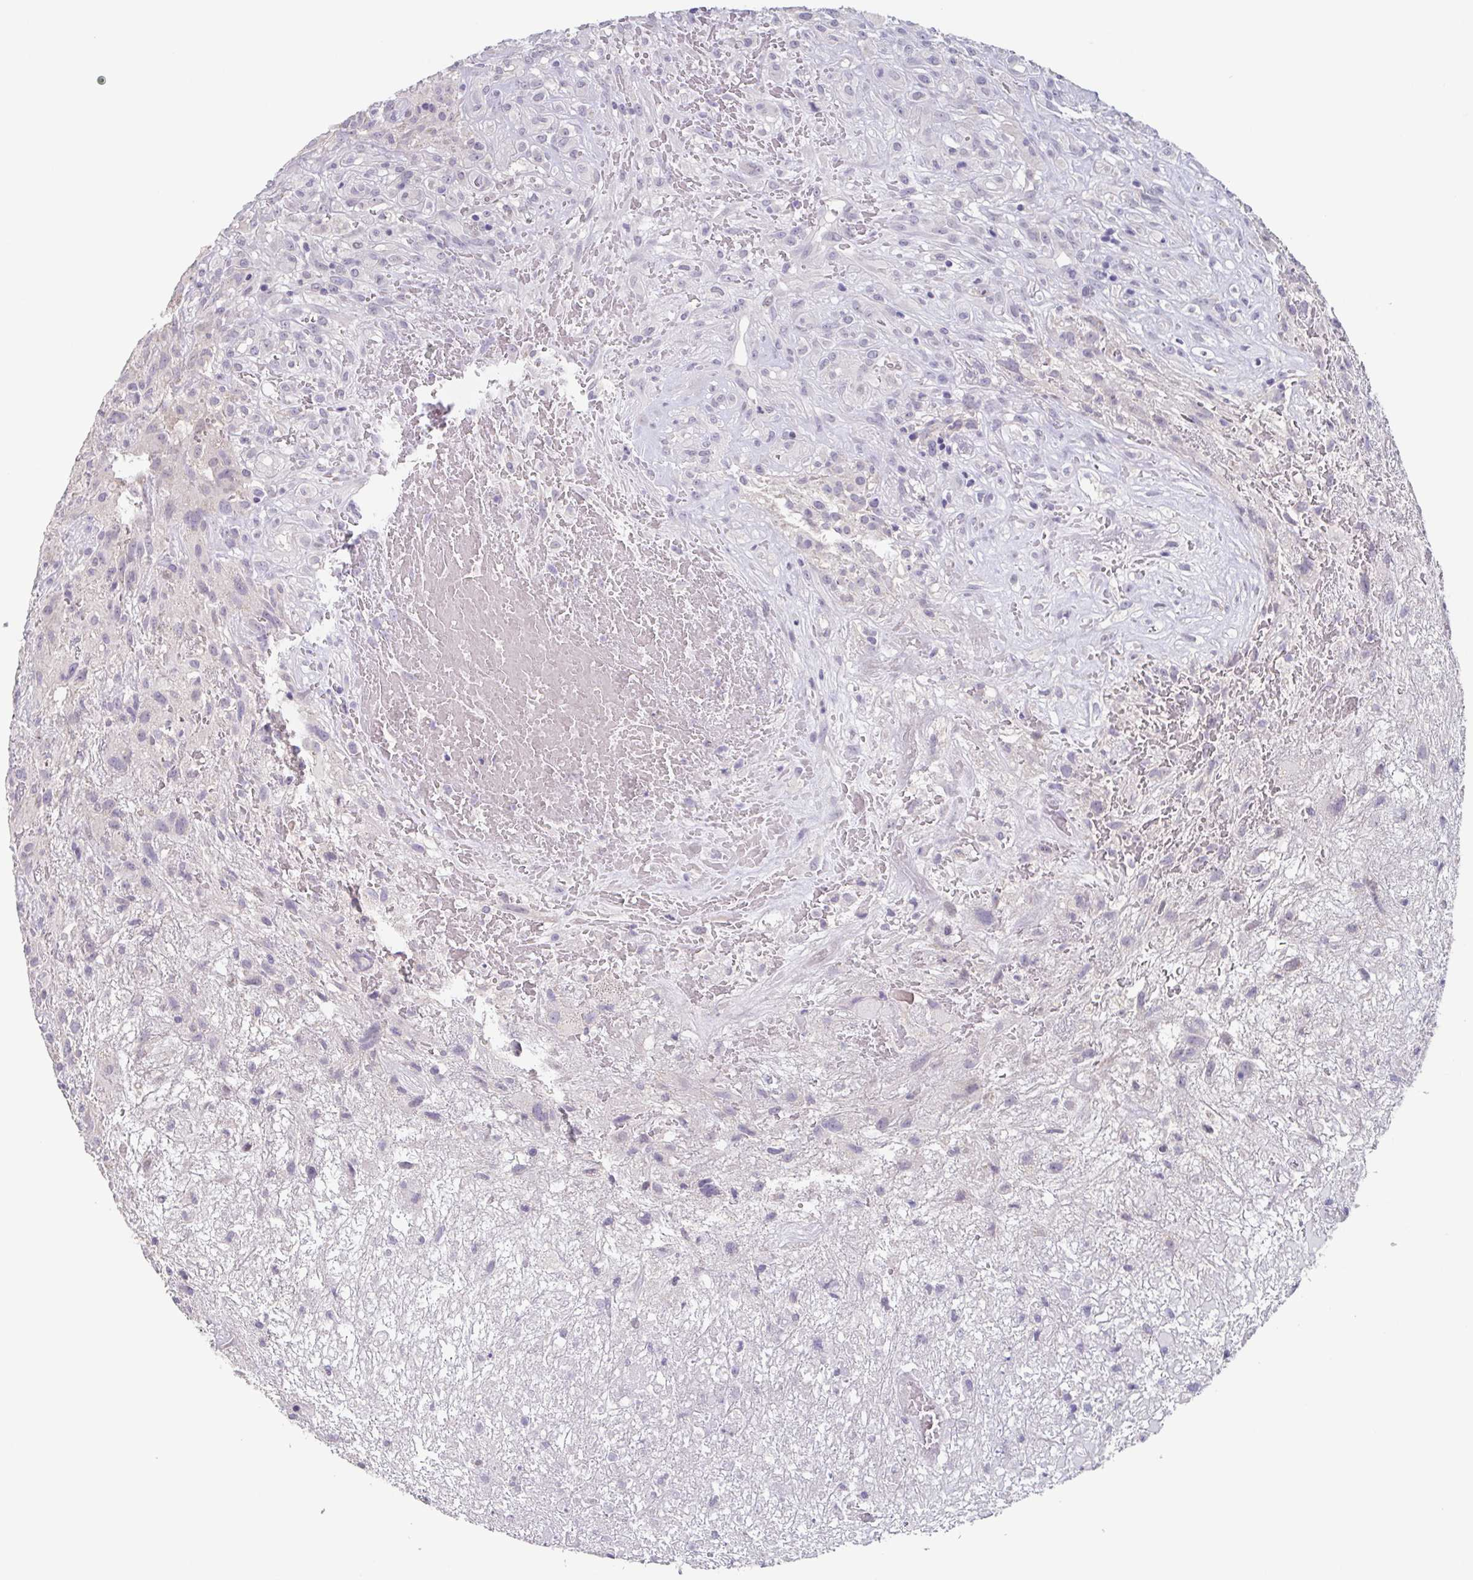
{"staining": {"intensity": "negative", "quantity": "none", "location": "none"}, "tissue": "glioma", "cell_type": "Tumor cells", "image_type": "cancer", "snomed": [{"axis": "morphology", "description": "Glioma, malignant, High grade"}, {"axis": "topography", "description": "Brain"}], "caption": "Tumor cells show no significant positivity in glioma.", "gene": "GHRL", "patient": {"sex": "male", "age": 46}}